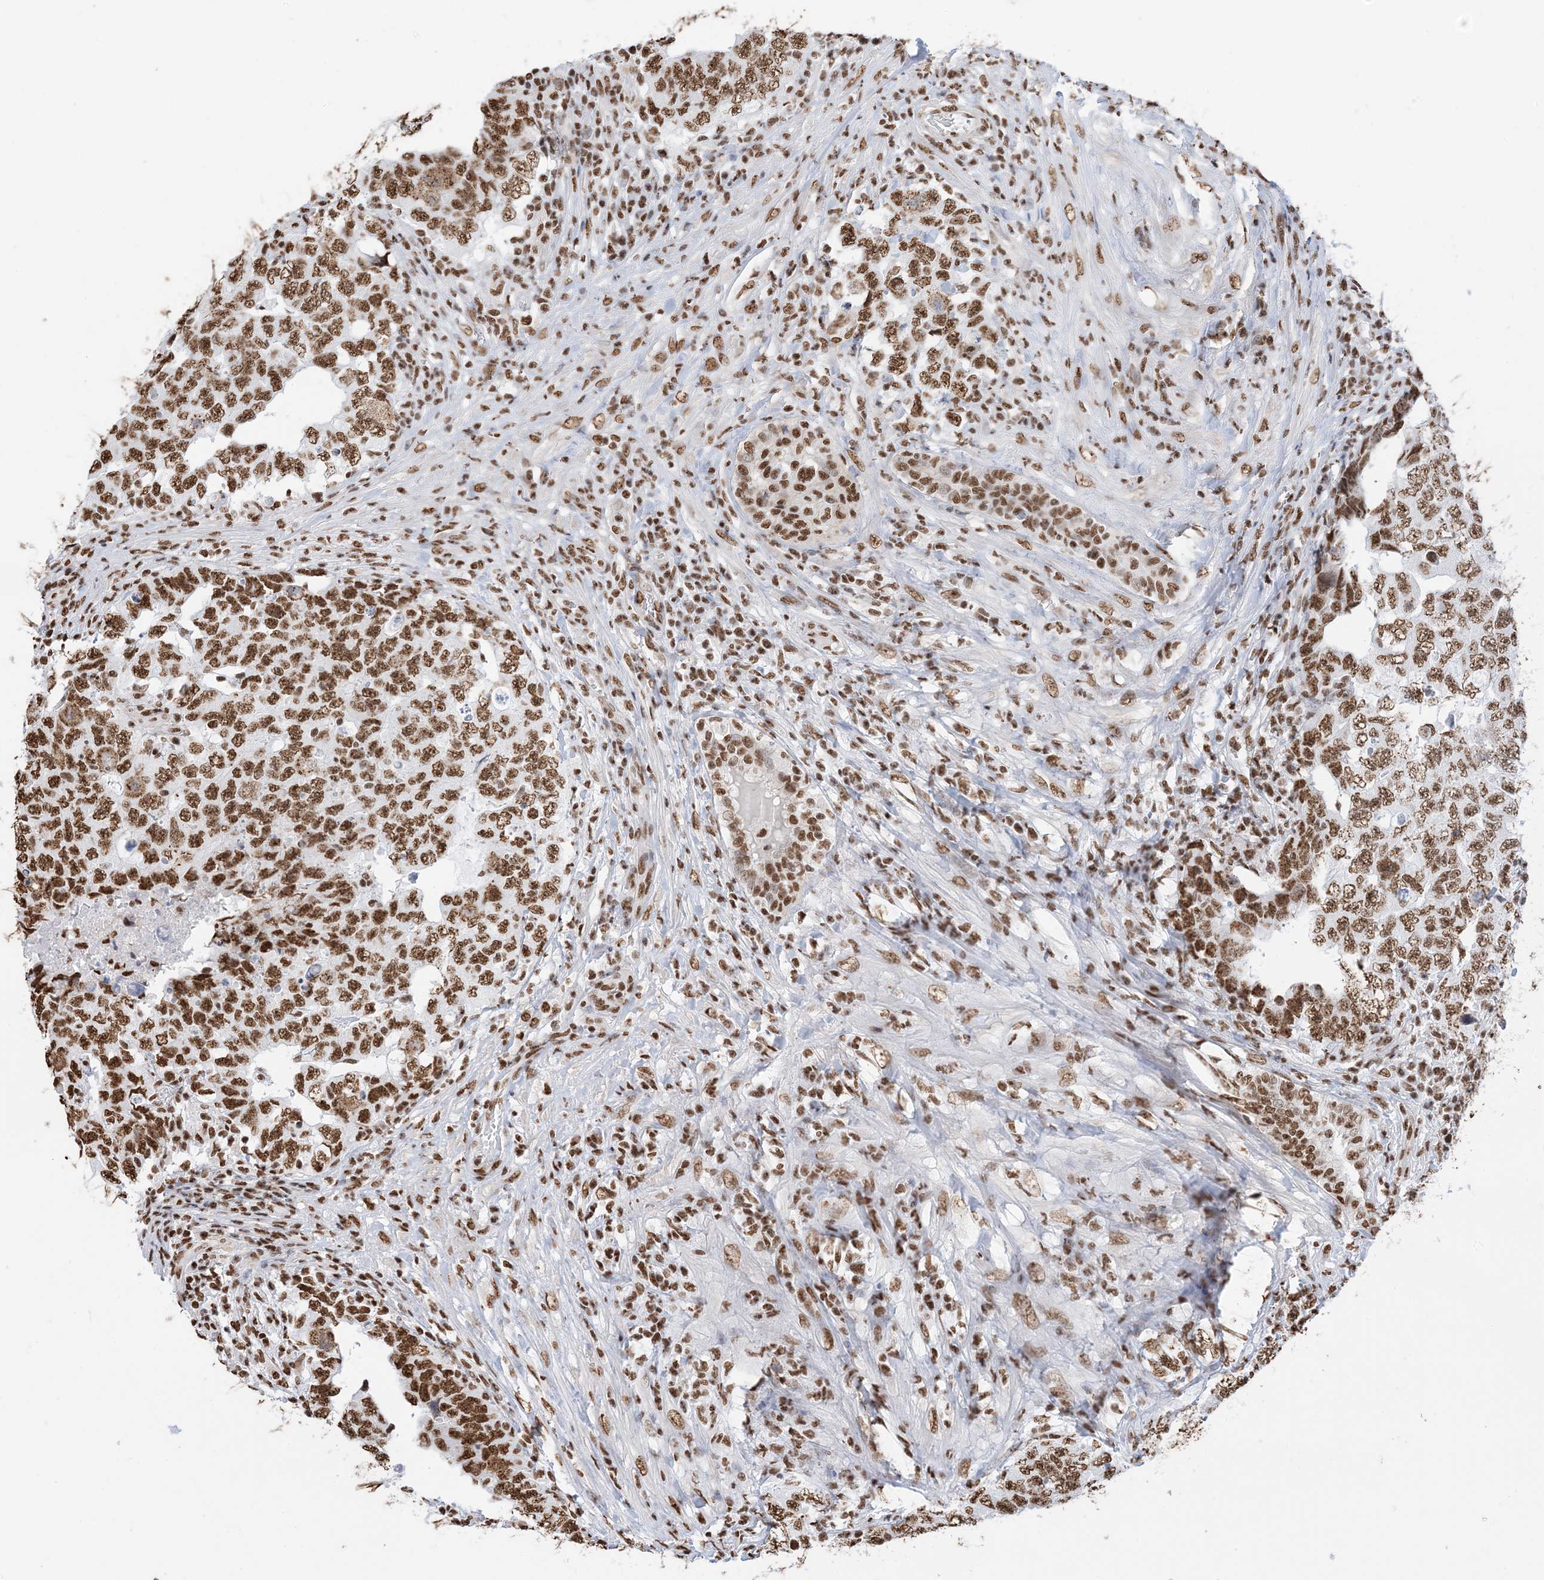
{"staining": {"intensity": "strong", "quantity": ">75%", "location": "nuclear"}, "tissue": "testis cancer", "cell_type": "Tumor cells", "image_type": "cancer", "snomed": [{"axis": "morphology", "description": "Carcinoma, Embryonal, NOS"}, {"axis": "topography", "description": "Testis"}], "caption": "Tumor cells reveal high levels of strong nuclear staining in approximately >75% of cells in testis cancer. (DAB (3,3'-diaminobenzidine) = brown stain, brightfield microscopy at high magnification).", "gene": "ZNF792", "patient": {"sex": "male", "age": 26}}